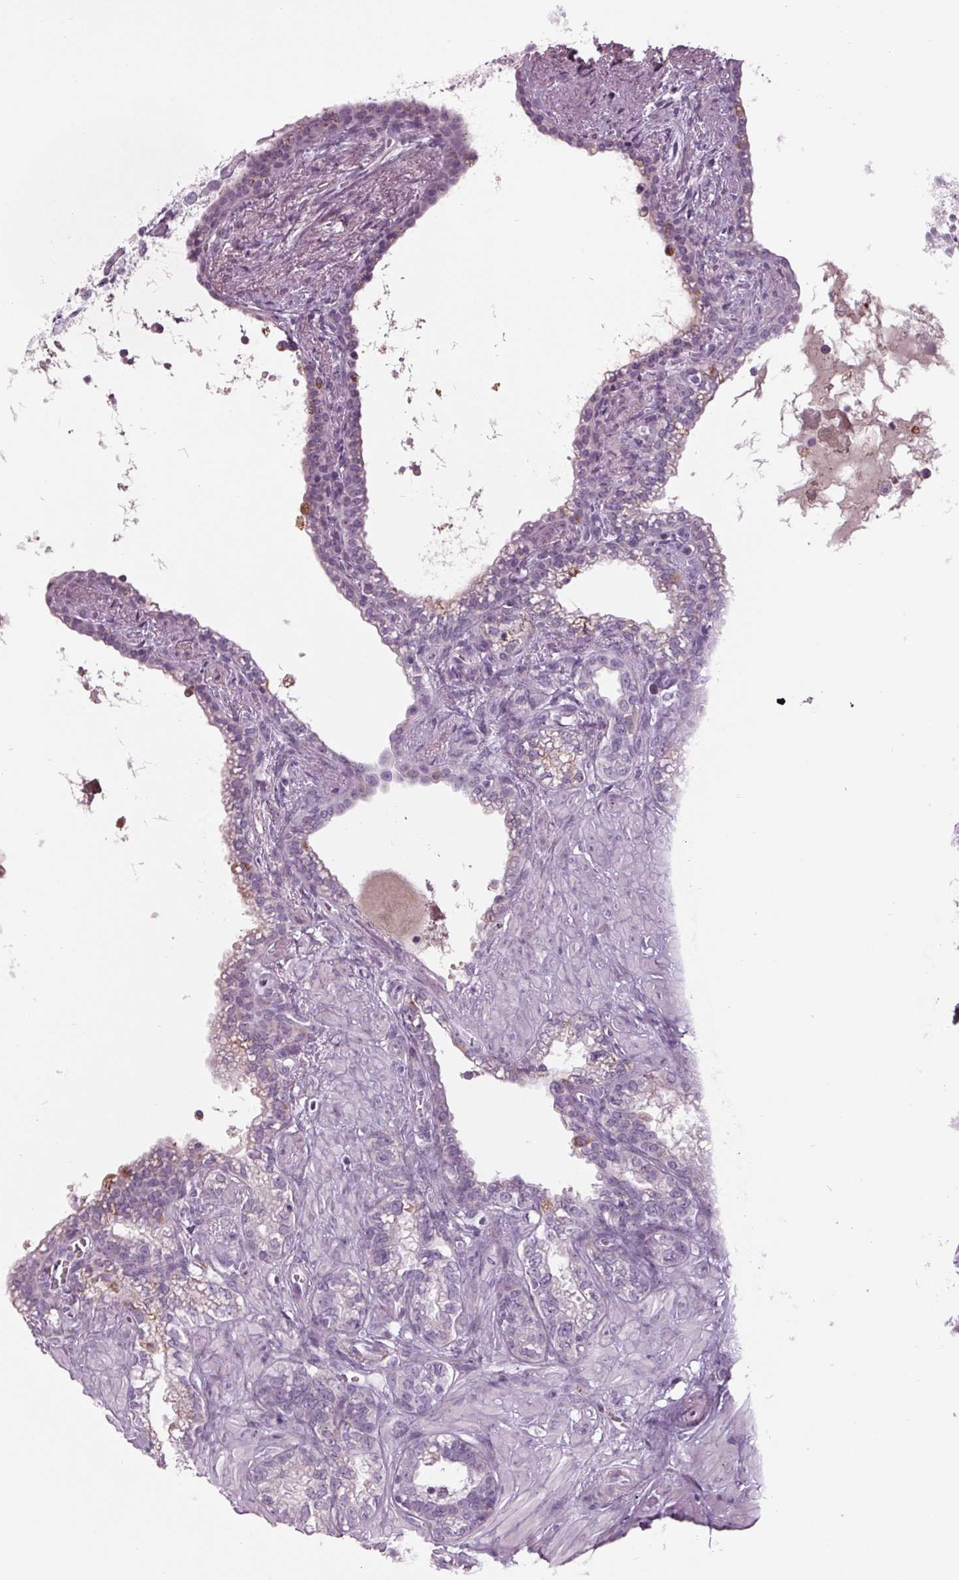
{"staining": {"intensity": "negative", "quantity": "none", "location": "none"}, "tissue": "seminal vesicle", "cell_type": "Glandular cells", "image_type": "normal", "snomed": [{"axis": "morphology", "description": "Normal tissue, NOS"}, {"axis": "morphology", "description": "Urothelial carcinoma, NOS"}, {"axis": "topography", "description": "Urinary bladder"}, {"axis": "topography", "description": "Seminal veicle"}], "caption": "Immunohistochemistry image of normal human seminal vesicle stained for a protein (brown), which reveals no positivity in glandular cells.", "gene": "CYP3A43", "patient": {"sex": "male", "age": 76}}